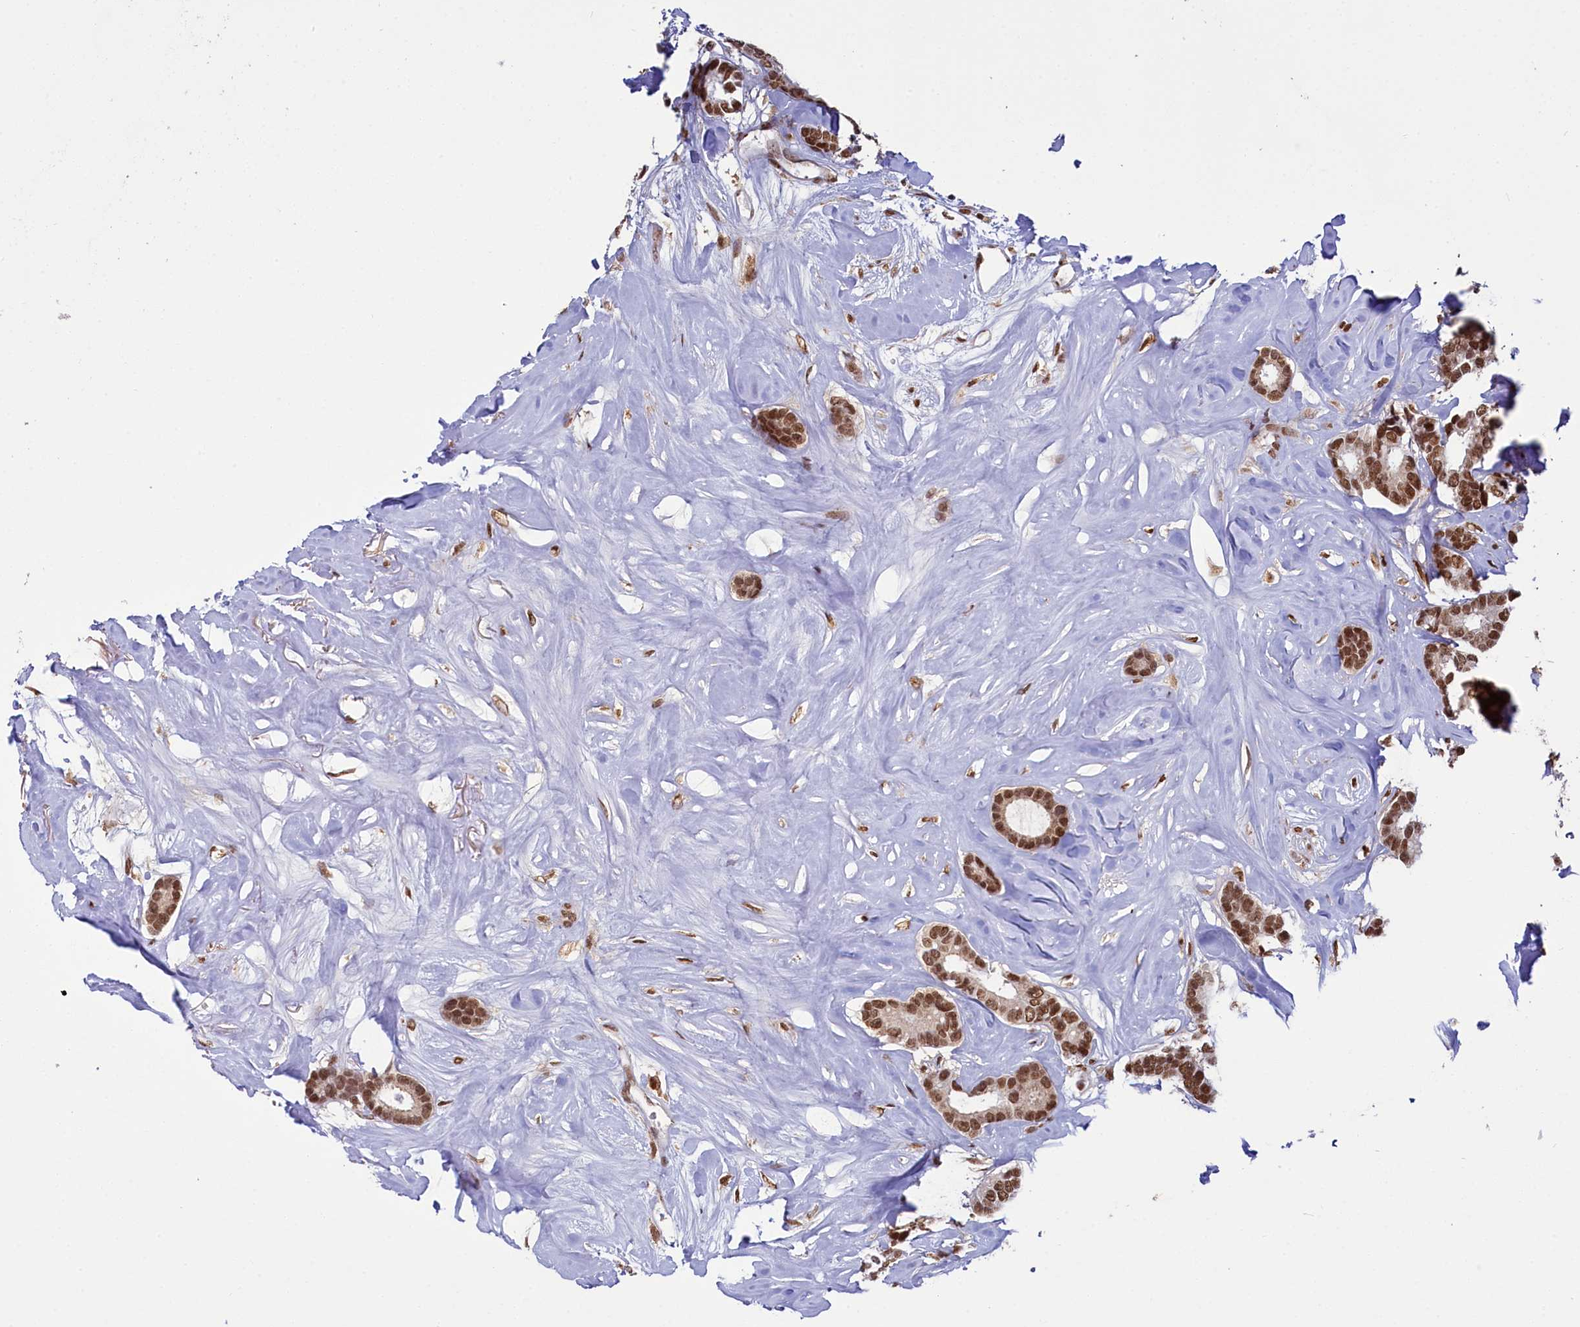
{"staining": {"intensity": "moderate", "quantity": ">75%", "location": "nuclear"}, "tissue": "breast cancer", "cell_type": "Tumor cells", "image_type": "cancer", "snomed": [{"axis": "morphology", "description": "Duct carcinoma"}, {"axis": "topography", "description": "Breast"}], "caption": "Protein expression analysis of human invasive ductal carcinoma (breast) reveals moderate nuclear positivity in about >75% of tumor cells.", "gene": "PPHLN1", "patient": {"sex": "female", "age": 87}}